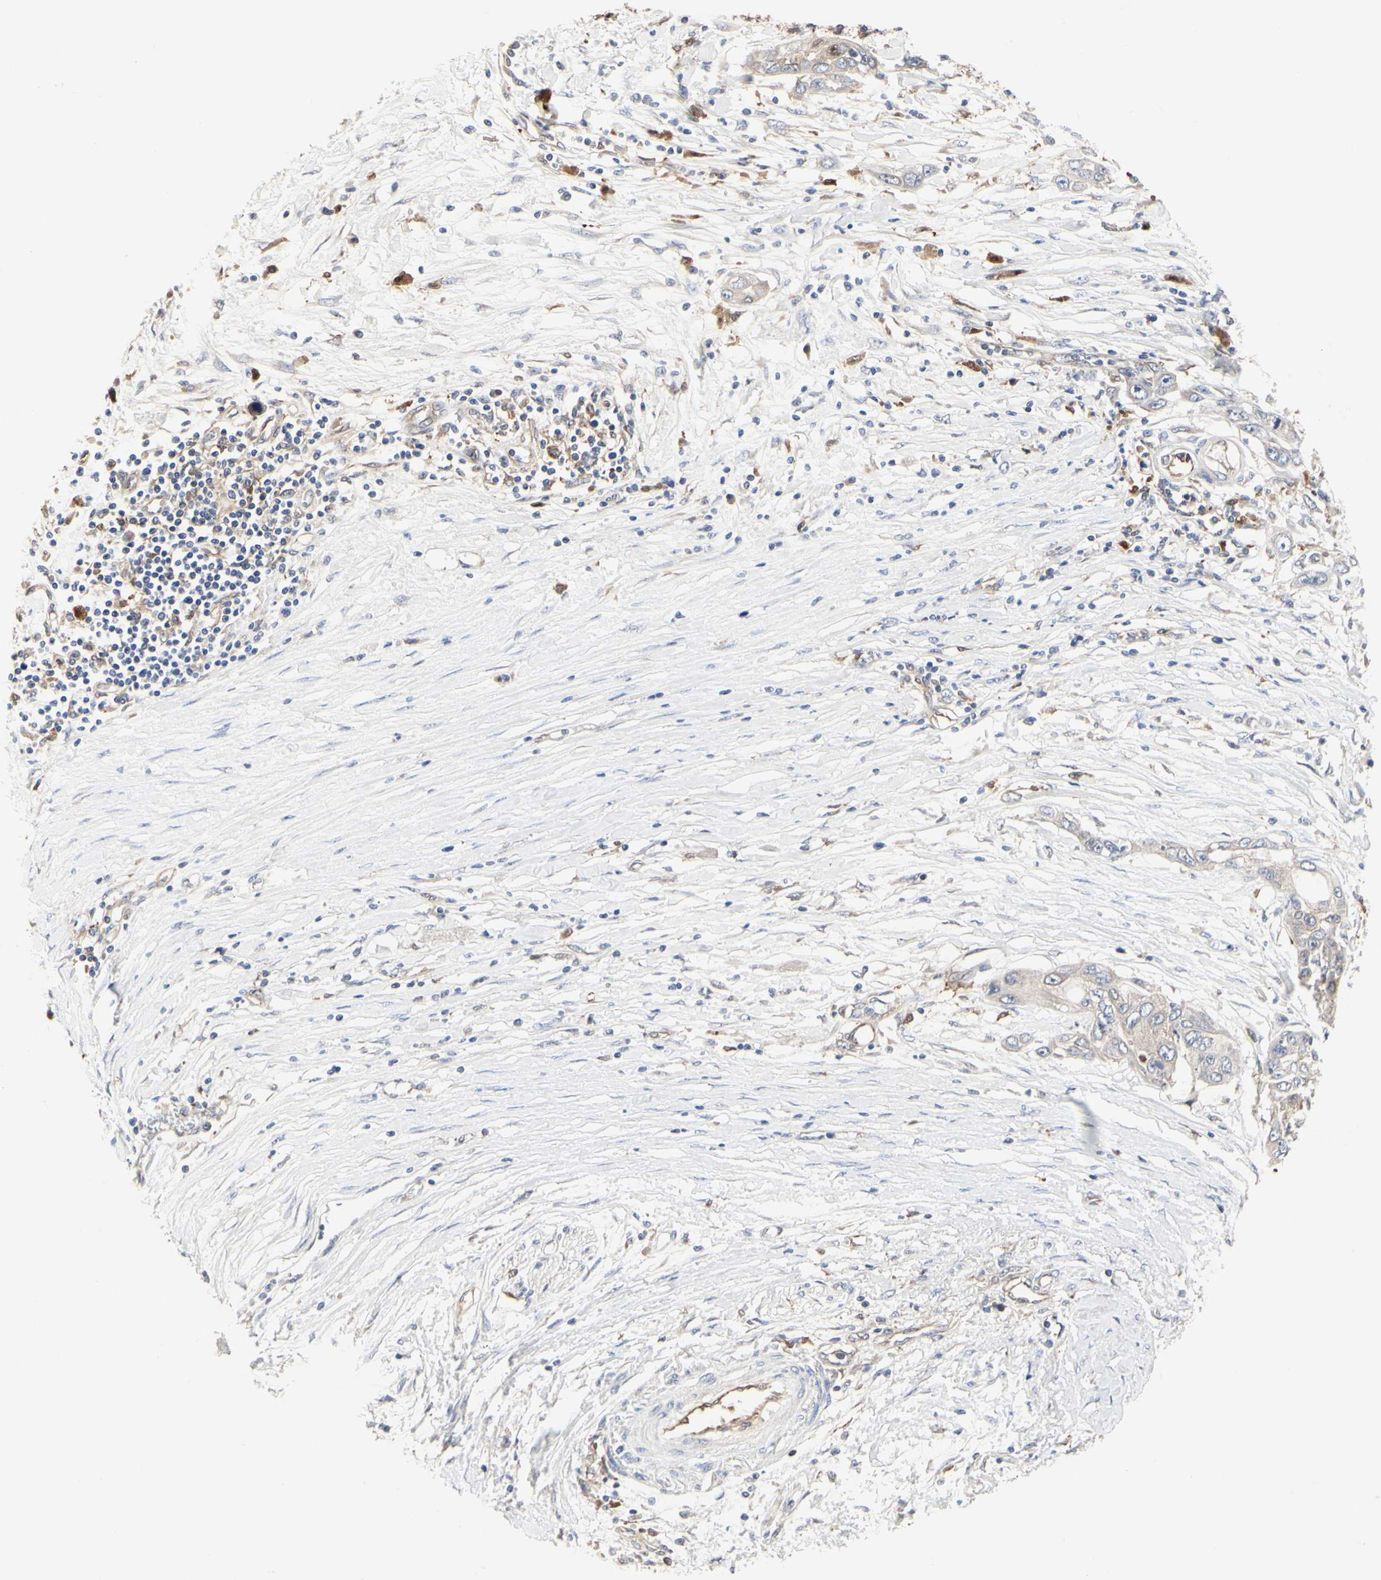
{"staining": {"intensity": "moderate", "quantity": ">75%", "location": "cytoplasmic/membranous"}, "tissue": "pancreatic cancer", "cell_type": "Tumor cells", "image_type": "cancer", "snomed": [{"axis": "morphology", "description": "Adenocarcinoma, NOS"}, {"axis": "topography", "description": "Pancreas"}], "caption": "Pancreatic cancer stained with a protein marker reveals moderate staining in tumor cells.", "gene": "C3orf52", "patient": {"sex": "female", "age": 70}}